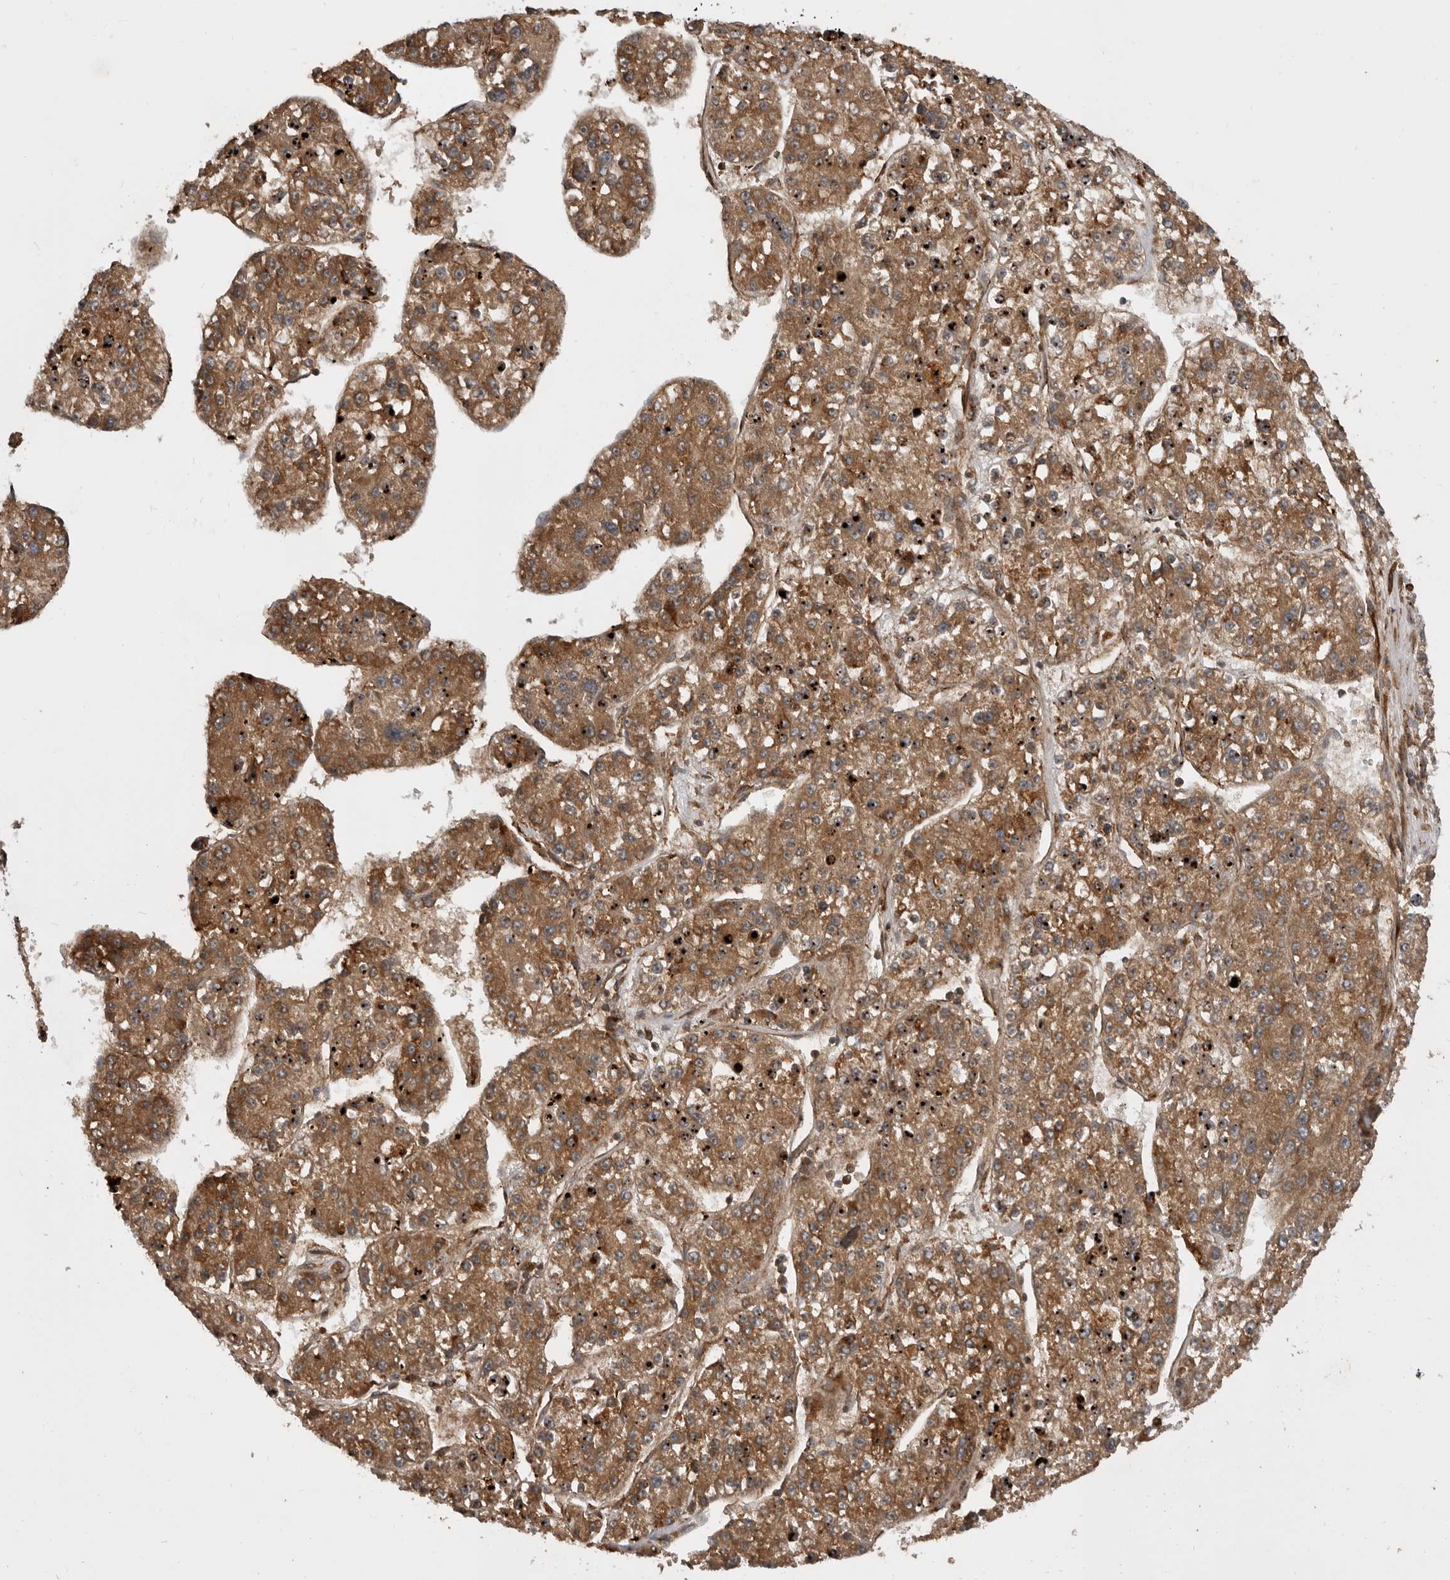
{"staining": {"intensity": "moderate", "quantity": ">75%", "location": "cytoplasmic/membranous"}, "tissue": "liver cancer", "cell_type": "Tumor cells", "image_type": "cancer", "snomed": [{"axis": "morphology", "description": "Carcinoma, Hepatocellular, NOS"}, {"axis": "topography", "description": "Liver"}], "caption": "Human liver cancer (hepatocellular carcinoma) stained with a brown dye exhibits moderate cytoplasmic/membranous positive expression in about >75% of tumor cells.", "gene": "RAB3GAP2", "patient": {"sex": "female", "age": 73}}